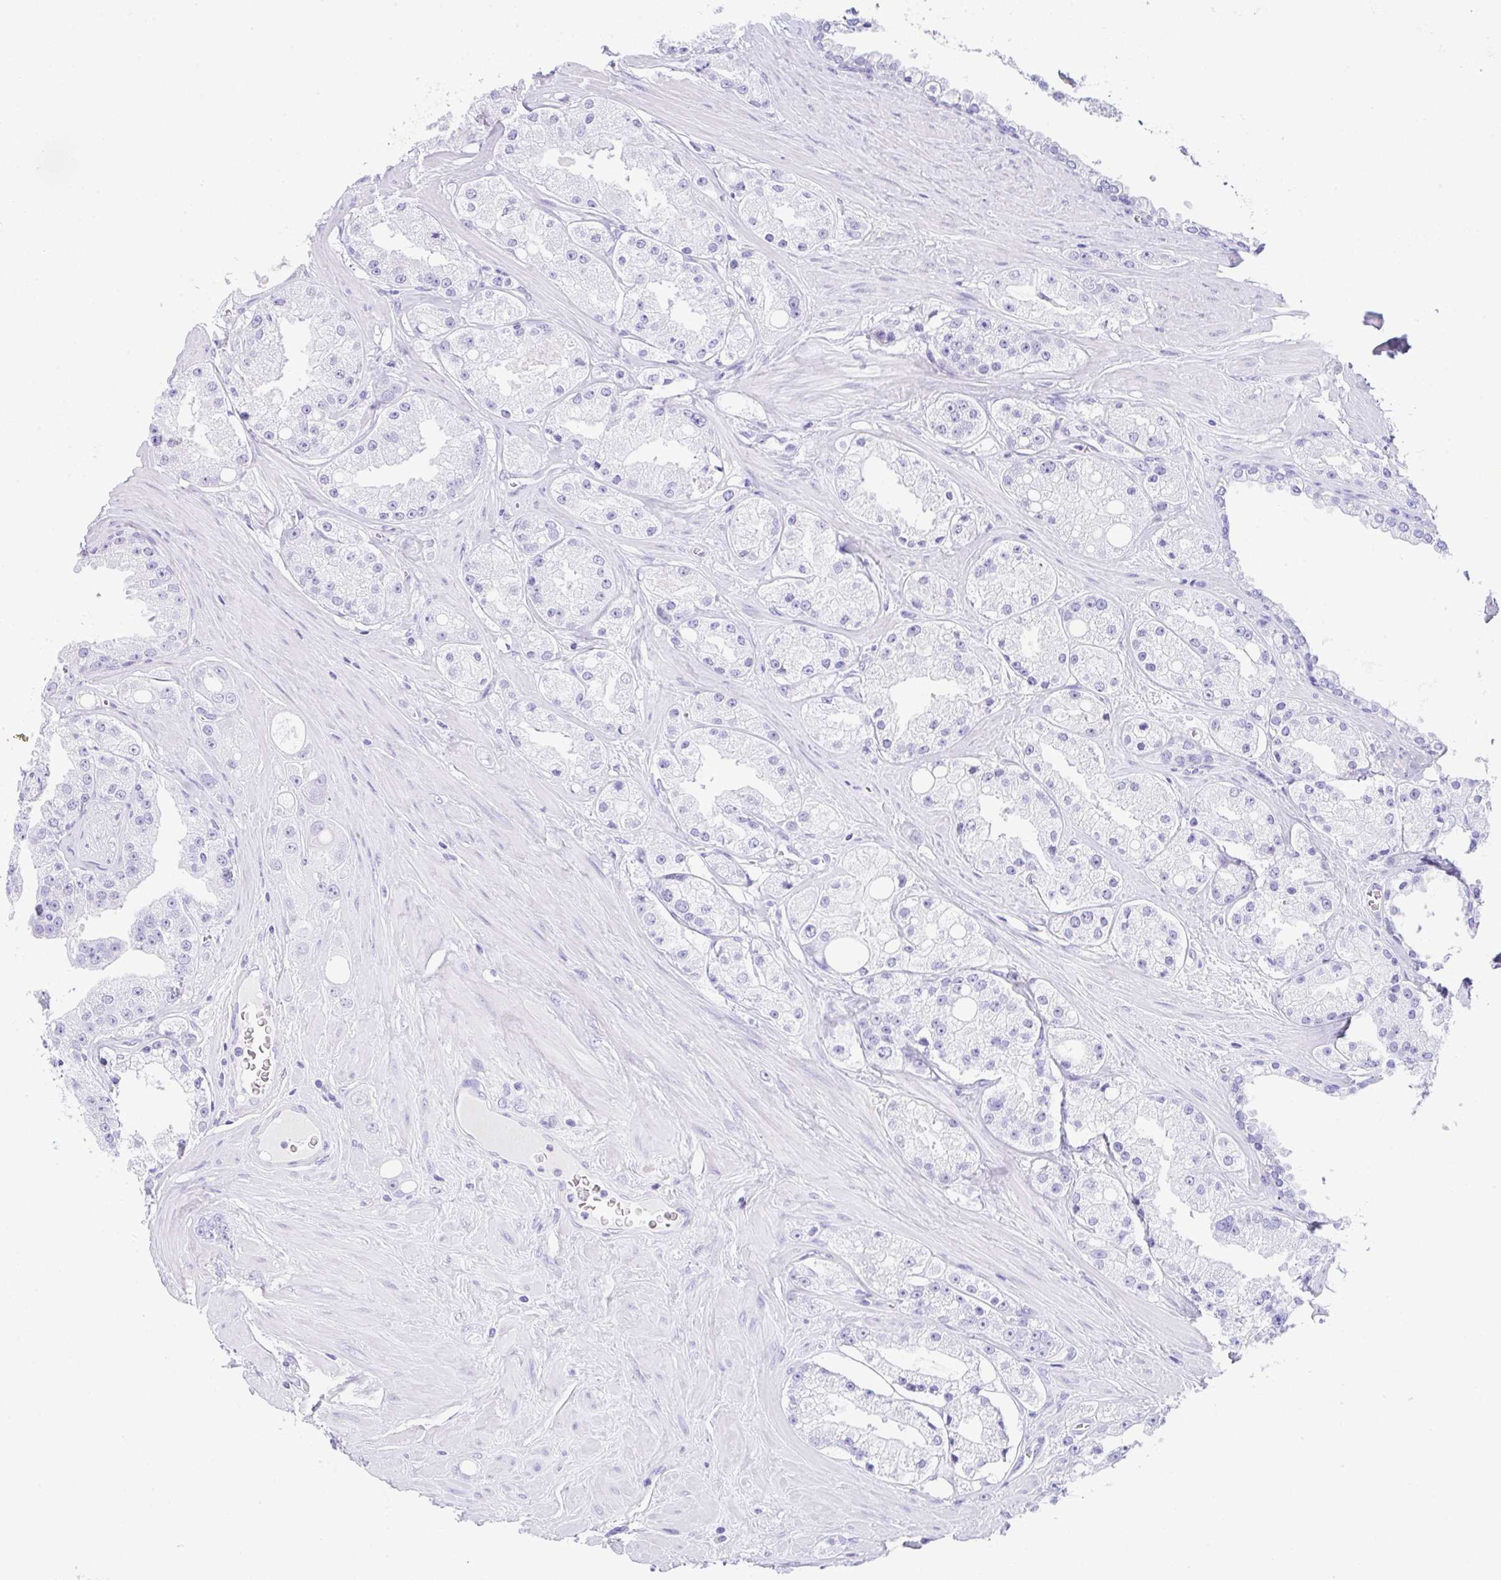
{"staining": {"intensity": "negative", "quantity": "none", "location": "none"}, "tissue": "prostate cancer", "cell_type": "Tumor cells", "image_type": "cancer", "snomed": [{"axis": "morphology", "description": "Adenocarcinoma, High grade"}, {"axis": "topography", "description": "Prostate"}], "caption": "This is a image of IHC staining of adenocarcinoma (high-grade) (prostate), which shows no expression in tumor cells.", "gene": "CPA1", "patient": {"sex": "male", "age": 66}}